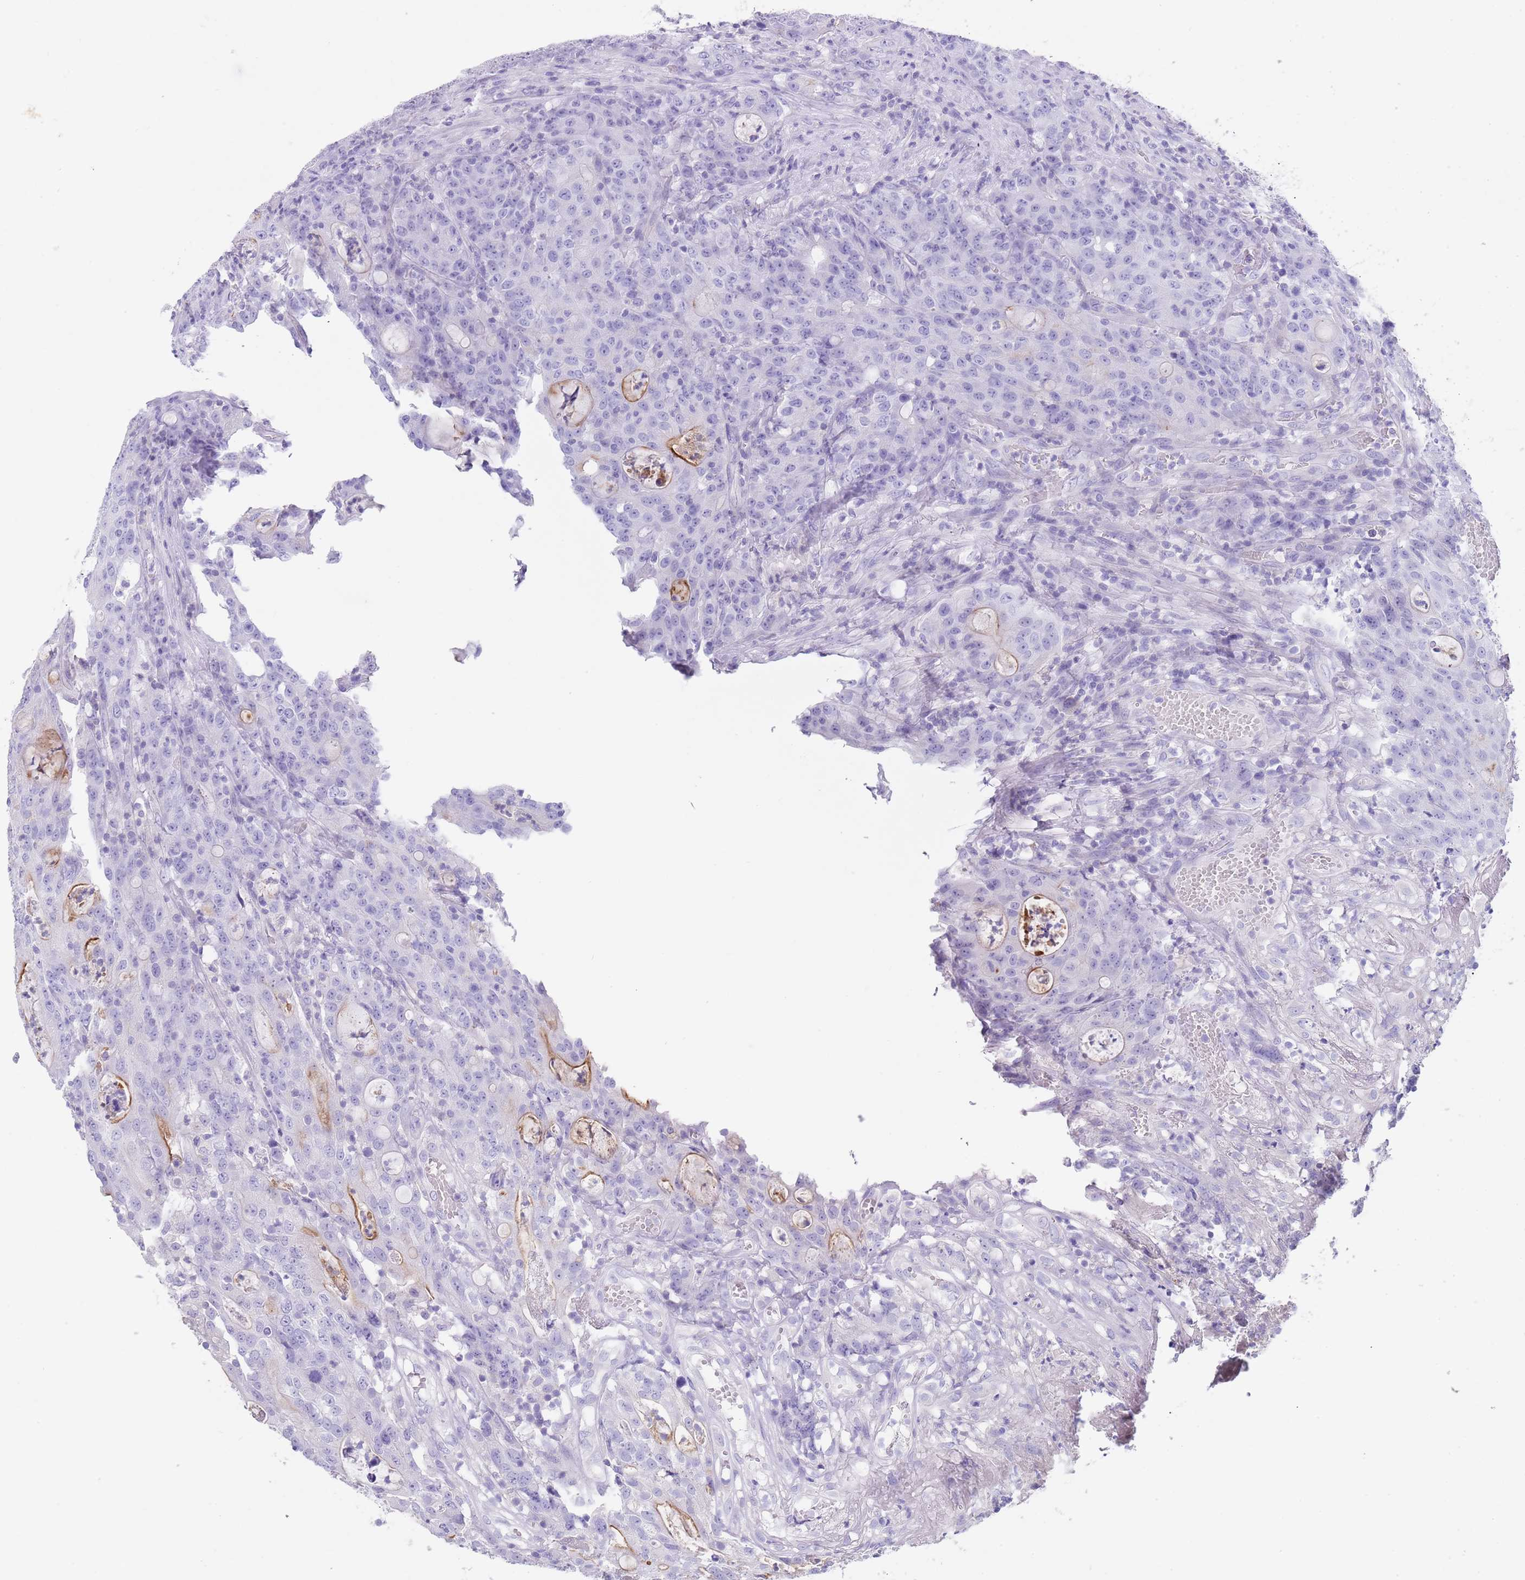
{"staining": {"intensity": "moderate", "quantity": "<25%", "location": "cytoplasmic/membranous"}, "tissue": "colorectal cancer", "cell_type": "Tumor cells", "image_type": "cancer", "snomed": [{"axis": "morphology", "description": "Adenocarcinoma, NOS"}, {"axis": "topography", "description": "Colon"}], "caption": "Colorectal adenocarcinoma stained with a protein marker displays moderate staining in tumor cells.", "gene": "CPXM2", "patient": {"sex": "male", "age": 83}}